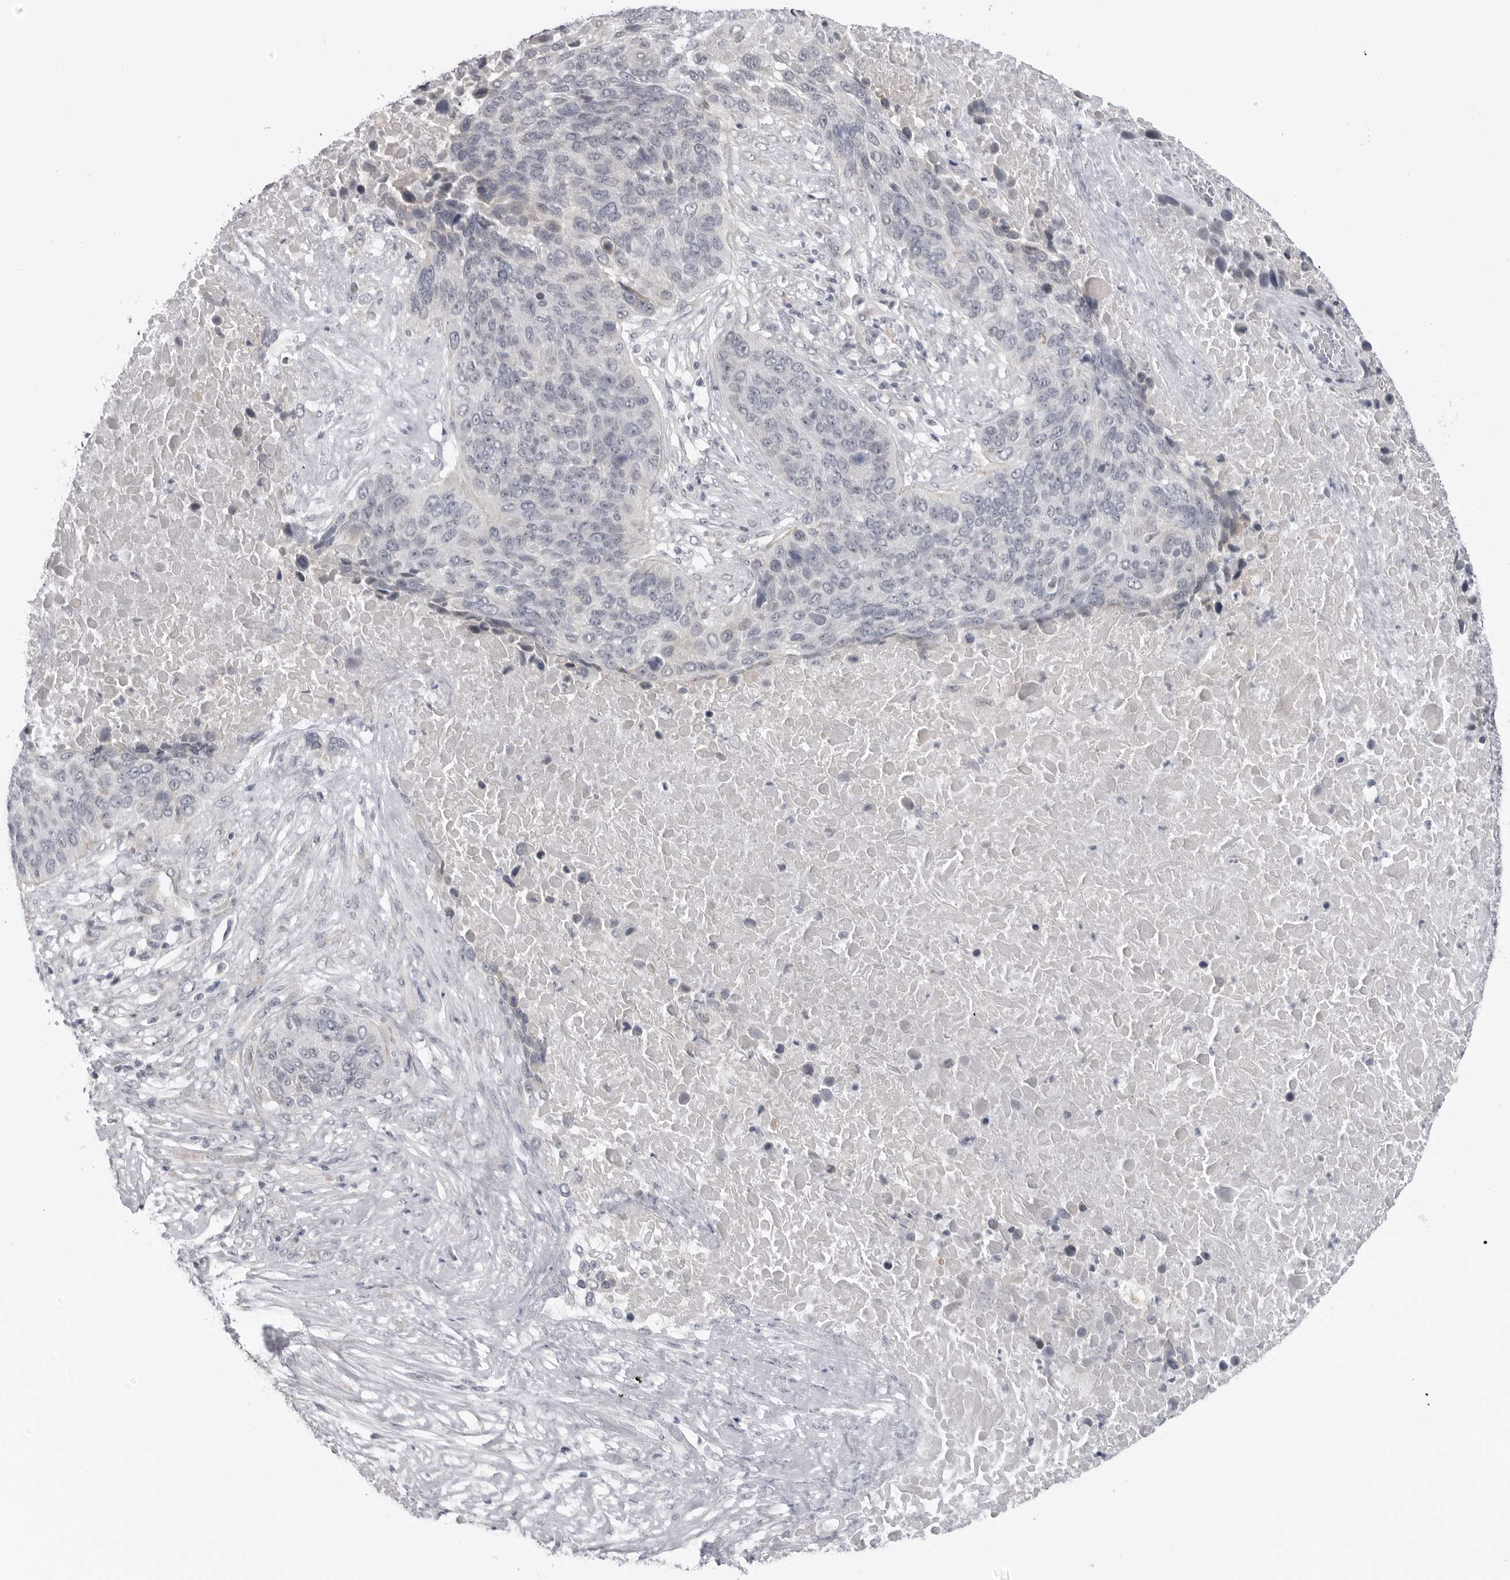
{"staining": {"intensity": "negative", "quantity": "none", "location": "none"}, "tissue": "lung cancer", "cell_type": "Tumor cells", "image_type": "cancer", "snomed": [{"axis": "morphology", "description": "Squamous cell carcinoma, NOS"}, {"axis": "topography", "description": "Lung"}], "caption": "High power microscopy photomicrograph of an immunohistochemistry photomicrograph of lung cancer (squamous cell carcinoma), revealing no significant staining in tumor cells. The staining is performed using DAB brown chromogen with nuclei counter-stained in using hematoxylin.", "gene": "LRRC45", "patient": {"sex": "male", "age": 66}}